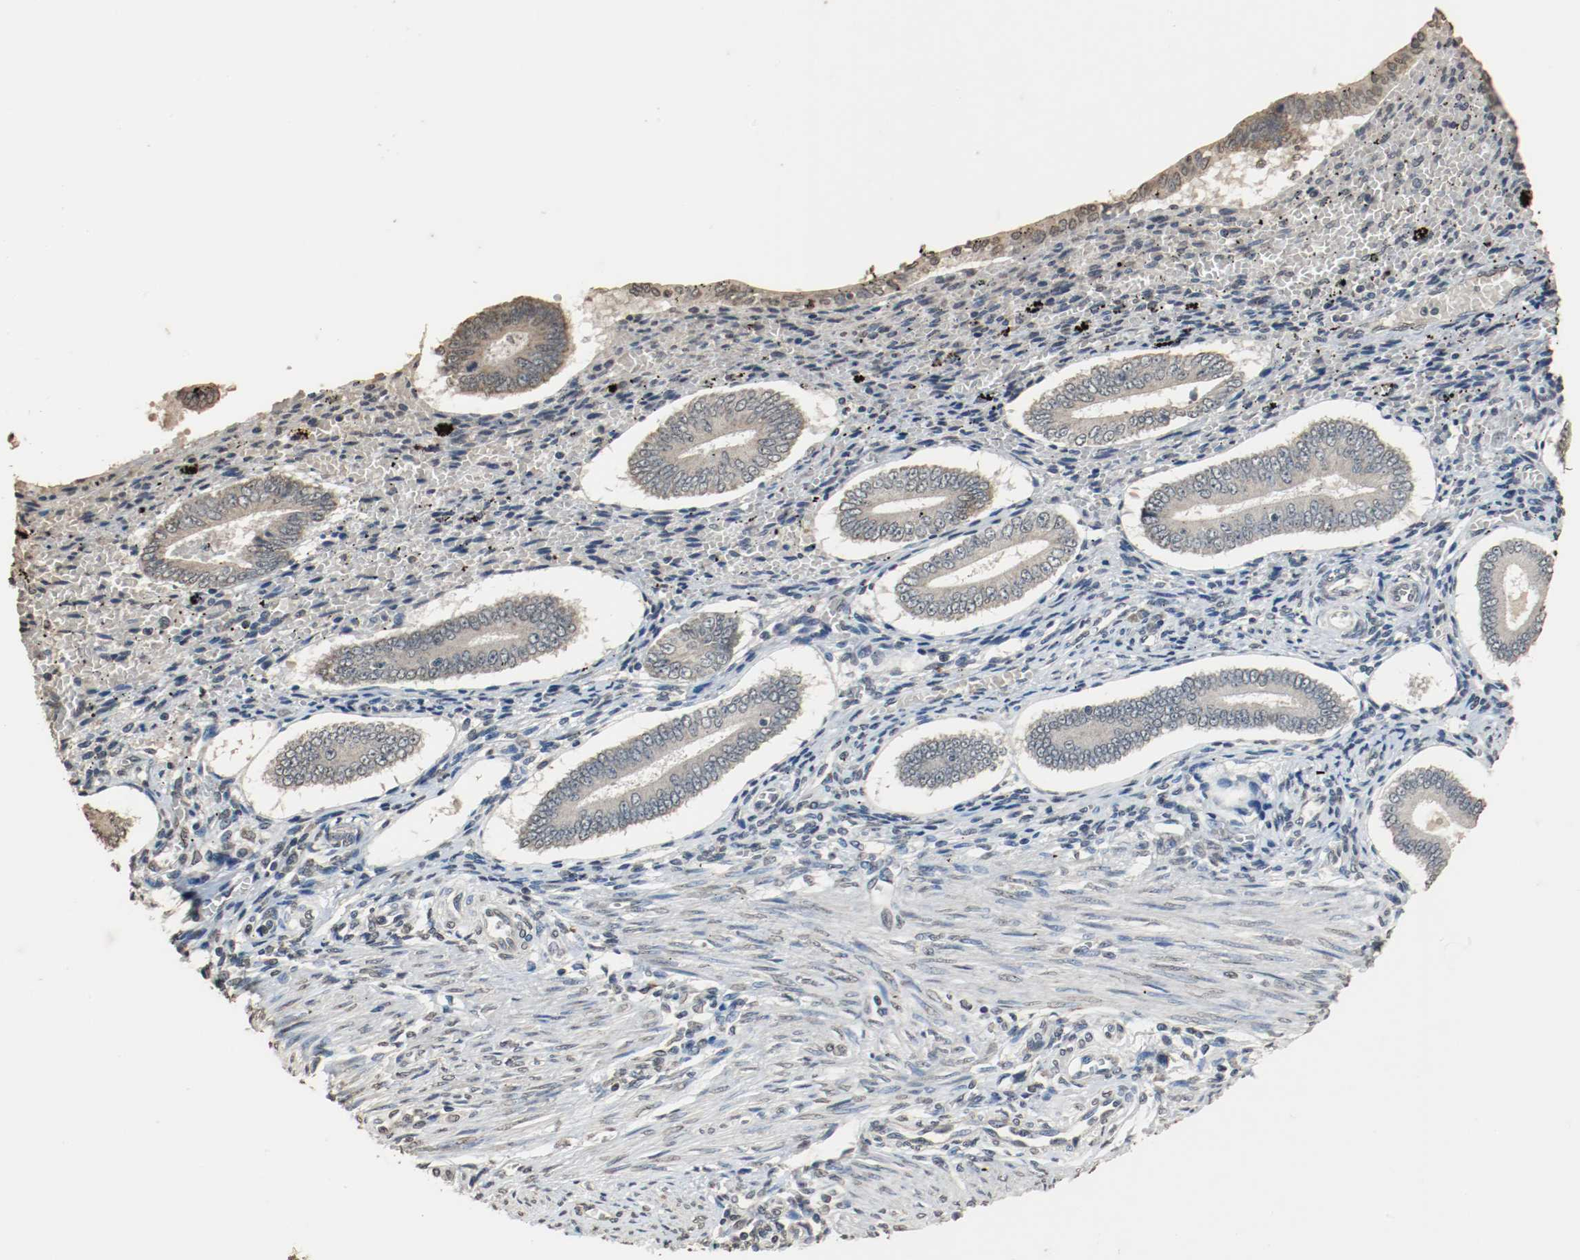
{"staining": {"intensity": "negative", "quantity": "none", "location": "none"}, "tissue": "endometrium", "cell_type": "Cells in endometrial stroma", "image_type": "normal", "snomed": [{"axis": "morphology", "description": "Normal tissue, NOS"}, {"axis": "topography", "description": "Endometrium"}], "caption": "Histopathology image shows no protein positivity in cells in endometrial stroma of benign endometrium. The staining is performed using DAB brown chromogen with nuclei counter-stained in using hematoxylin.", "gene": "RTN4", "patient": {"sex": "female", "age": 42}}